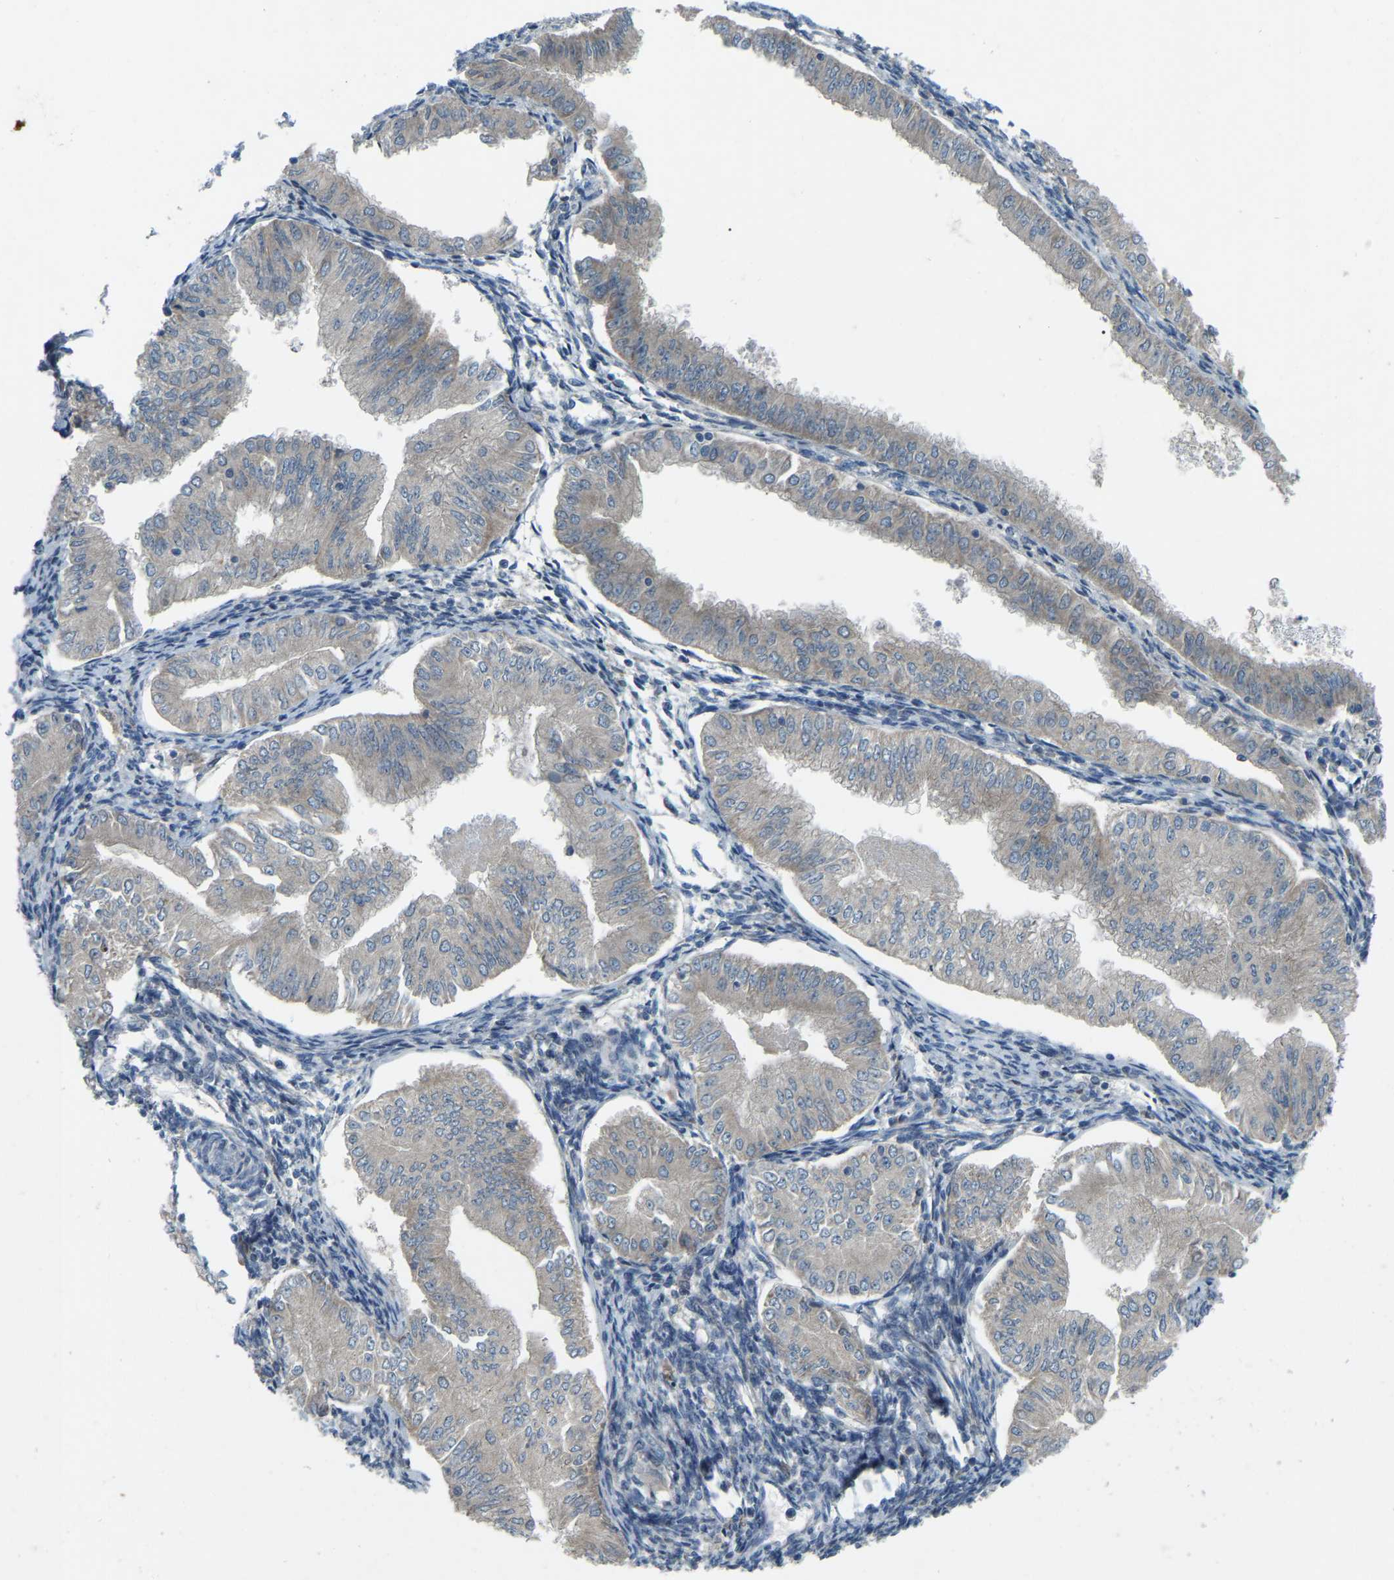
{"staining": {"intensity": "negative", "quantity": "none", "location": "none"}, "tissue": "endometrial cancer", "cell_type": "Tumor cells", "image_type": "cancer", "snomed": [{"axis": "morphology", "description": "Normal tissue, NOS"}, {"axis": "morphology", "description": "Adenocarcinoma, NOS"}, {"axis": "topography", "description": "Endometrium"}], "caption": "High magnification brightfield microscopy of endometrial cancer stained with DAB (brown) and counterstained with hematoxylin (blue): tumor cells show no significant positivity.", "gene": "PARL", "patient": {"sex": "female", "age": 53}}